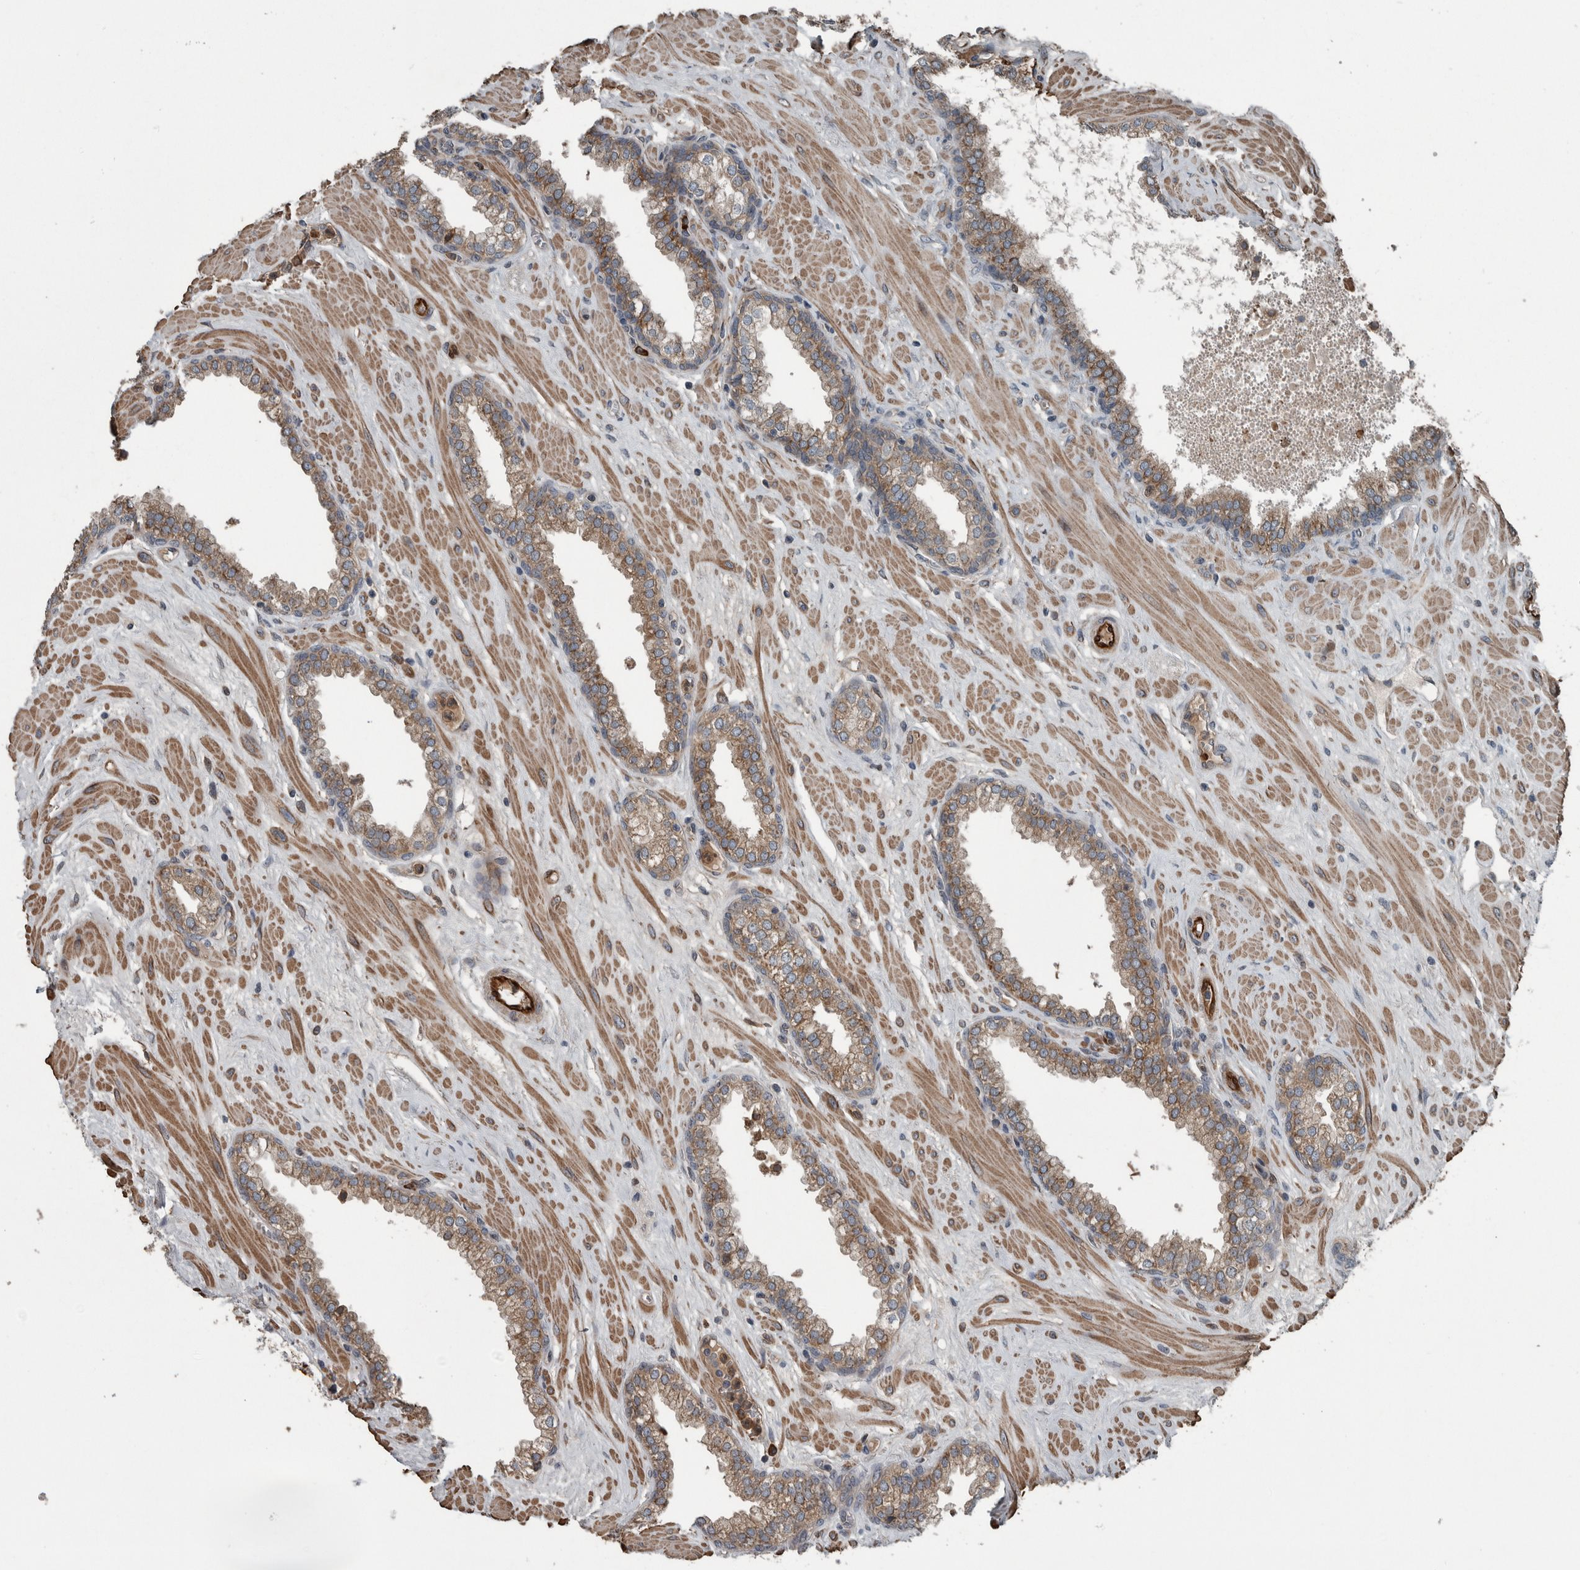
{"staining": {"intensity": "weak", "quantity": ">75%", "location": "cytoplasmic/membranous"}, "tissue": "prostate", "cell_type": "Glandular cells", "image_type": "normal", "snomed": [{"axis": "morphology", "description": "Normal tissue, NOS"}, {"axis": "morphology", "description": "Urothelial carcinoma, Low grade"}, {"axis": "topography", "description": "Urinary bladder"}, {"axis": "topography", "description": "Prostate"}], "caption": "The histopathology image demonstrates staining of benign prostate, revealing weak cytoplasmic/membranous protein staining (brown color) within glandular cells. (DAB (3,3'-diaminobenzidine) IHC with brightfield microscopy, high magnification).", "gene": "EXOC8", "patient": {"sex": "male", "age": 60}}